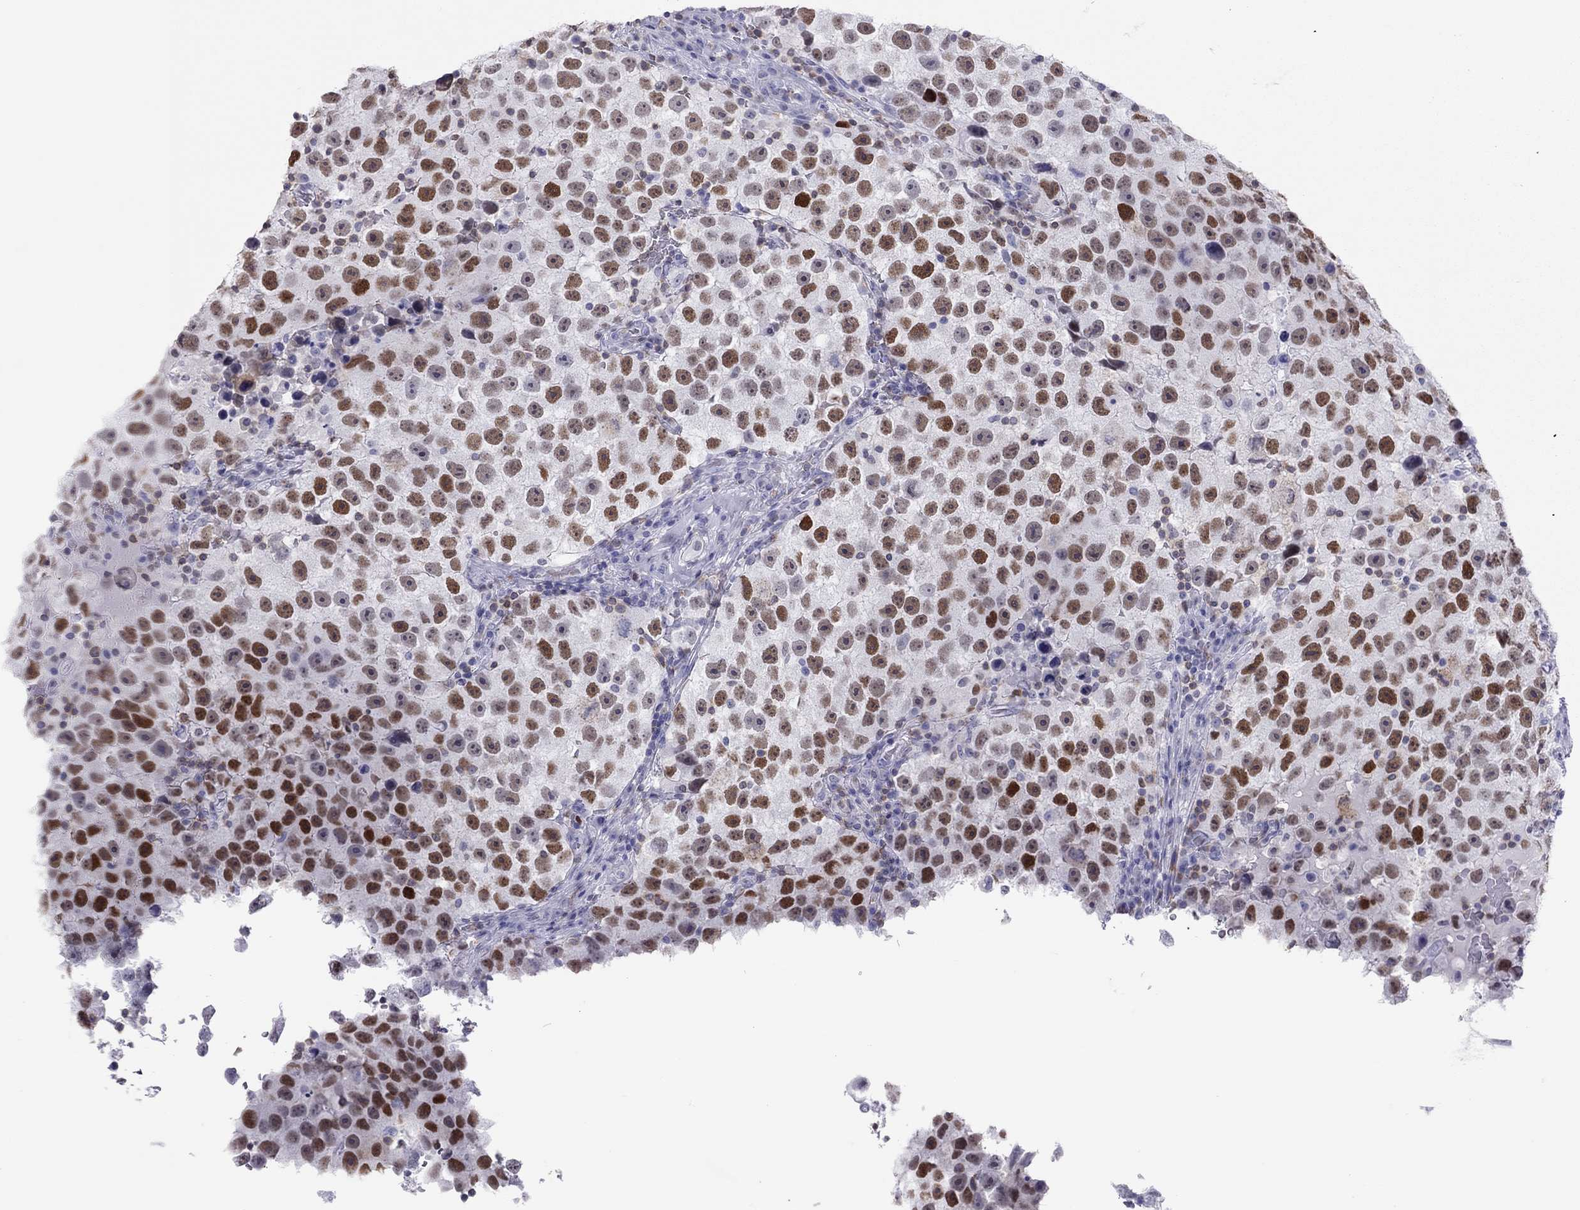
{"staining": {"intensity": "strong", "quantity": ">75%", "location": "nuclear"}, "tissue": "testis cancer", "cell_type": "Tumor cells", "image_type": "cancer", "snomed": [{"axis": "morphology", "description": "Normal tissue, NOS"}, {"axis": "morphology", "description": "Seminoma, NOS"}, {"axis": "topography", "description": "Testis"}], "caption": "Immunohistochemistry (IHC) (DAB (3,3'-diaminobenzidine)) staining of testis seminoma exhibits strong nuclear protein expression in approximately >75% of tumor cells.", "gene": "STAG3", "patient": {"sex": "male", "age": 31}}